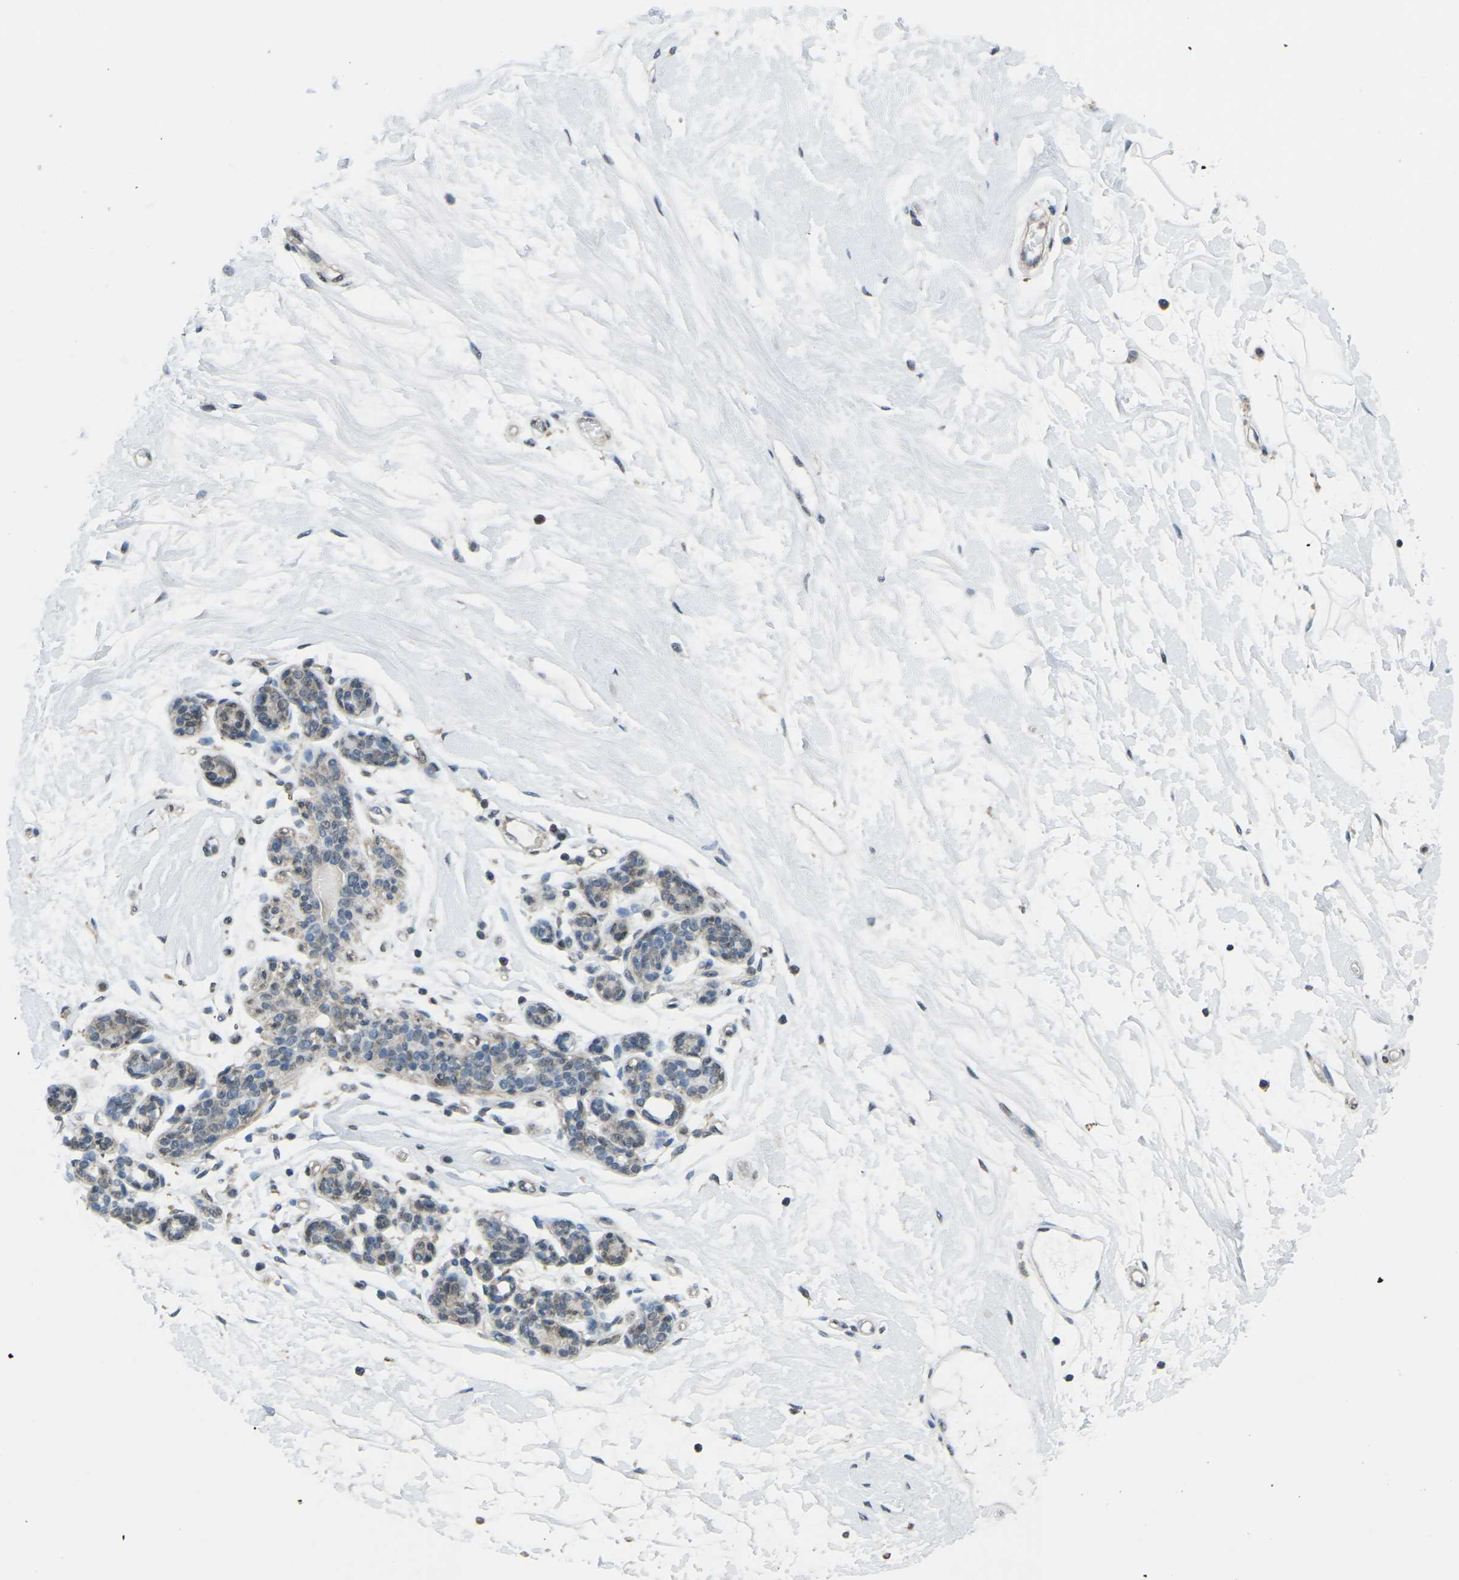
{"staining": {"intensity": "negative", "quantity": "none", "location": "none"}, "tissue": "breast", "cell_type": "Adipocytes", "image_type": "normal", "snomed": [{"axis": "morphology", "description": "Normal tissue, NOS"}, {"axis": "morphology", "description": "Lobular carcinoma"}, {"axis": "topography", "description": "Breast"}], "caption": "DAB (3,3'-diaminobenzidine) immunohistochemical staining of unremarkable breast shows no significant expression in adipocytes.", "gene": "TFR2", "patient": {"sex": "female", "age": 59}}